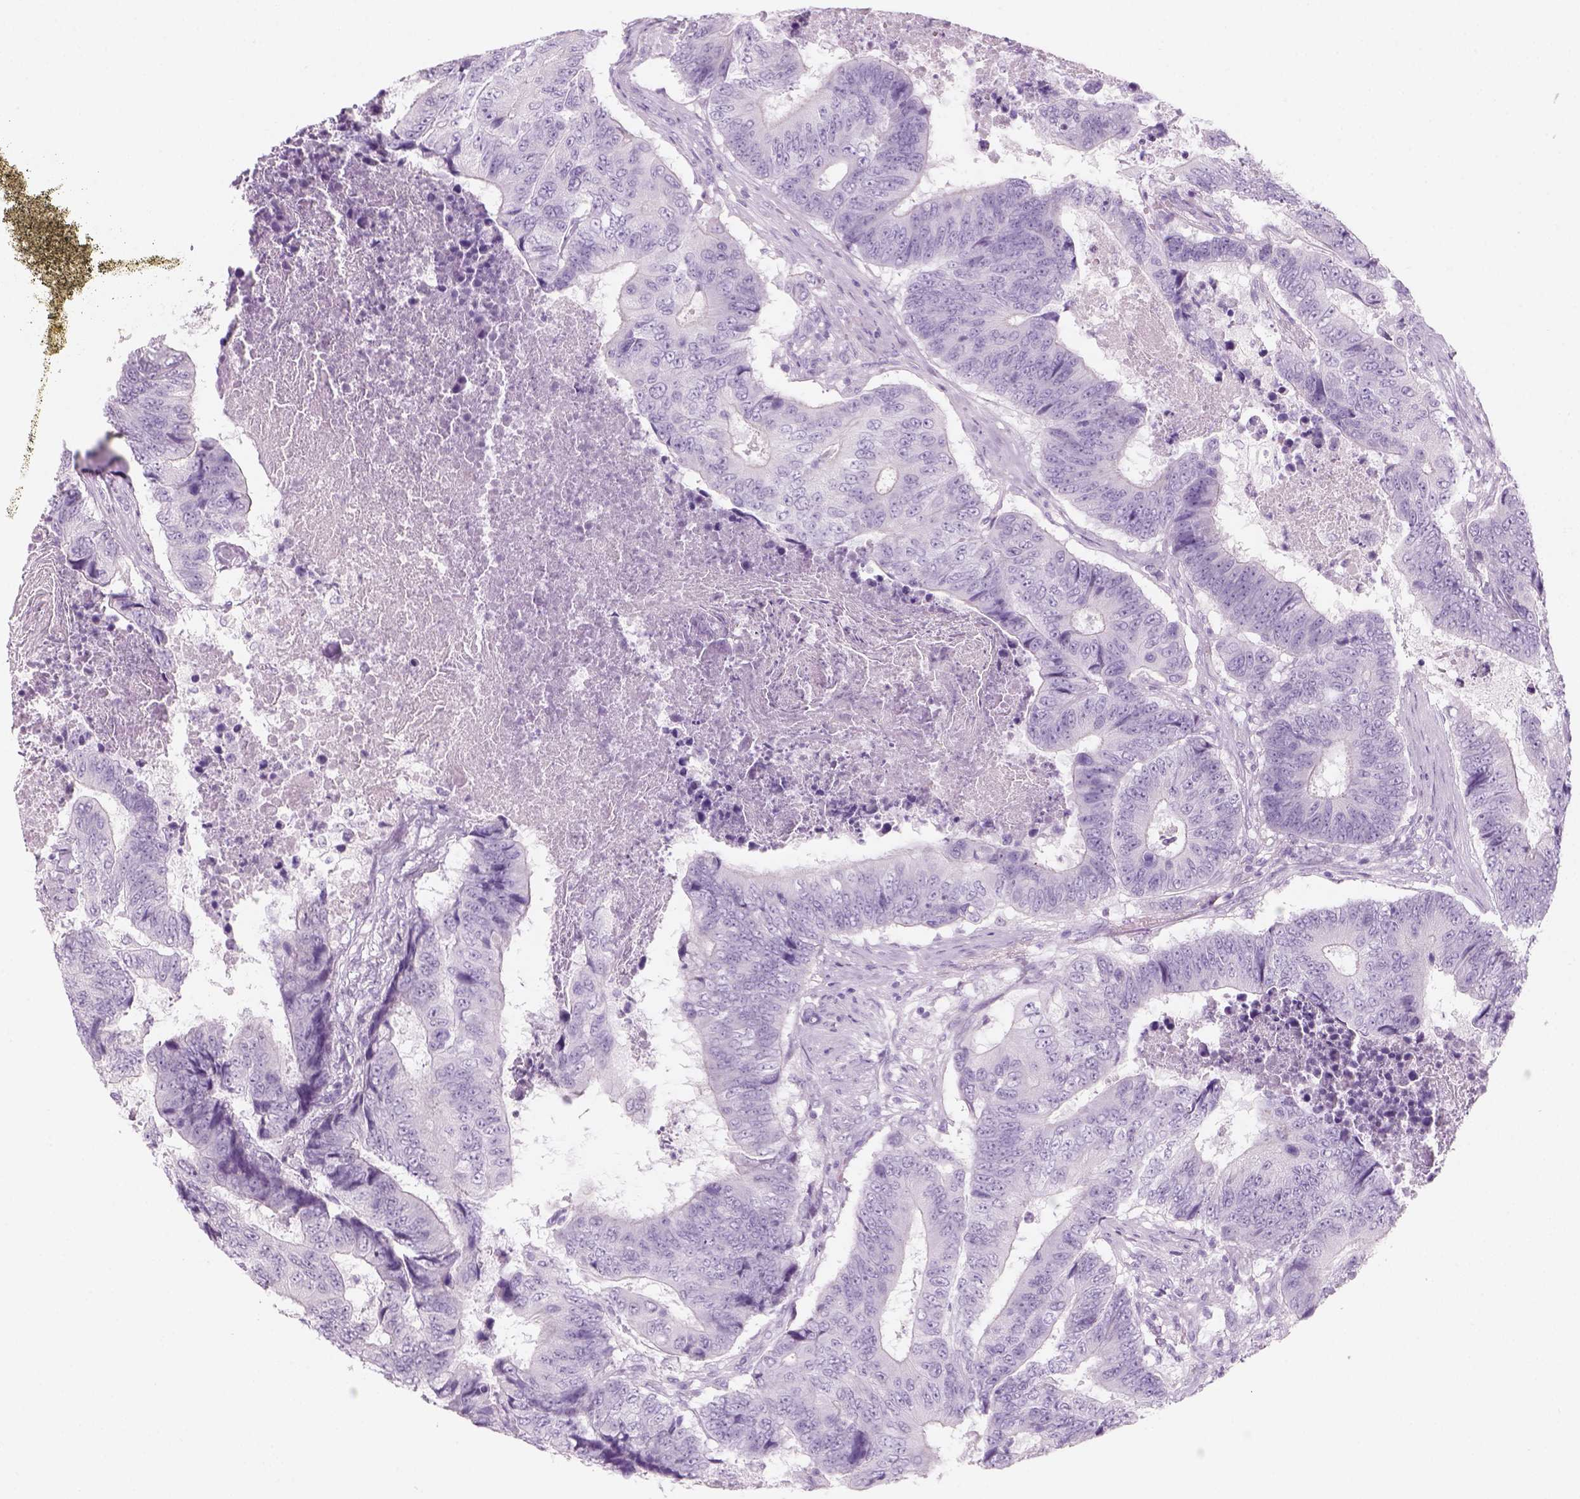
{"staining": {"intensity": "negative", "quantity": "none", "location": "none"}, "tissue": "colorectal cancer", "cell_type": "Tumor cells", "image_type": "cancer", "snomed": [{"axis": "morphology", "description": "Adenocarcinoma, NOS"}, {"axis": "topography", "description": "Colon"}], "caption": "Photomicrograph shows no significant protein positivity in tumor cells of adenocarcinoma (colorectal).", "gene": "KRTAP11-1", "patient": {"sex": "female", "age": 48}}